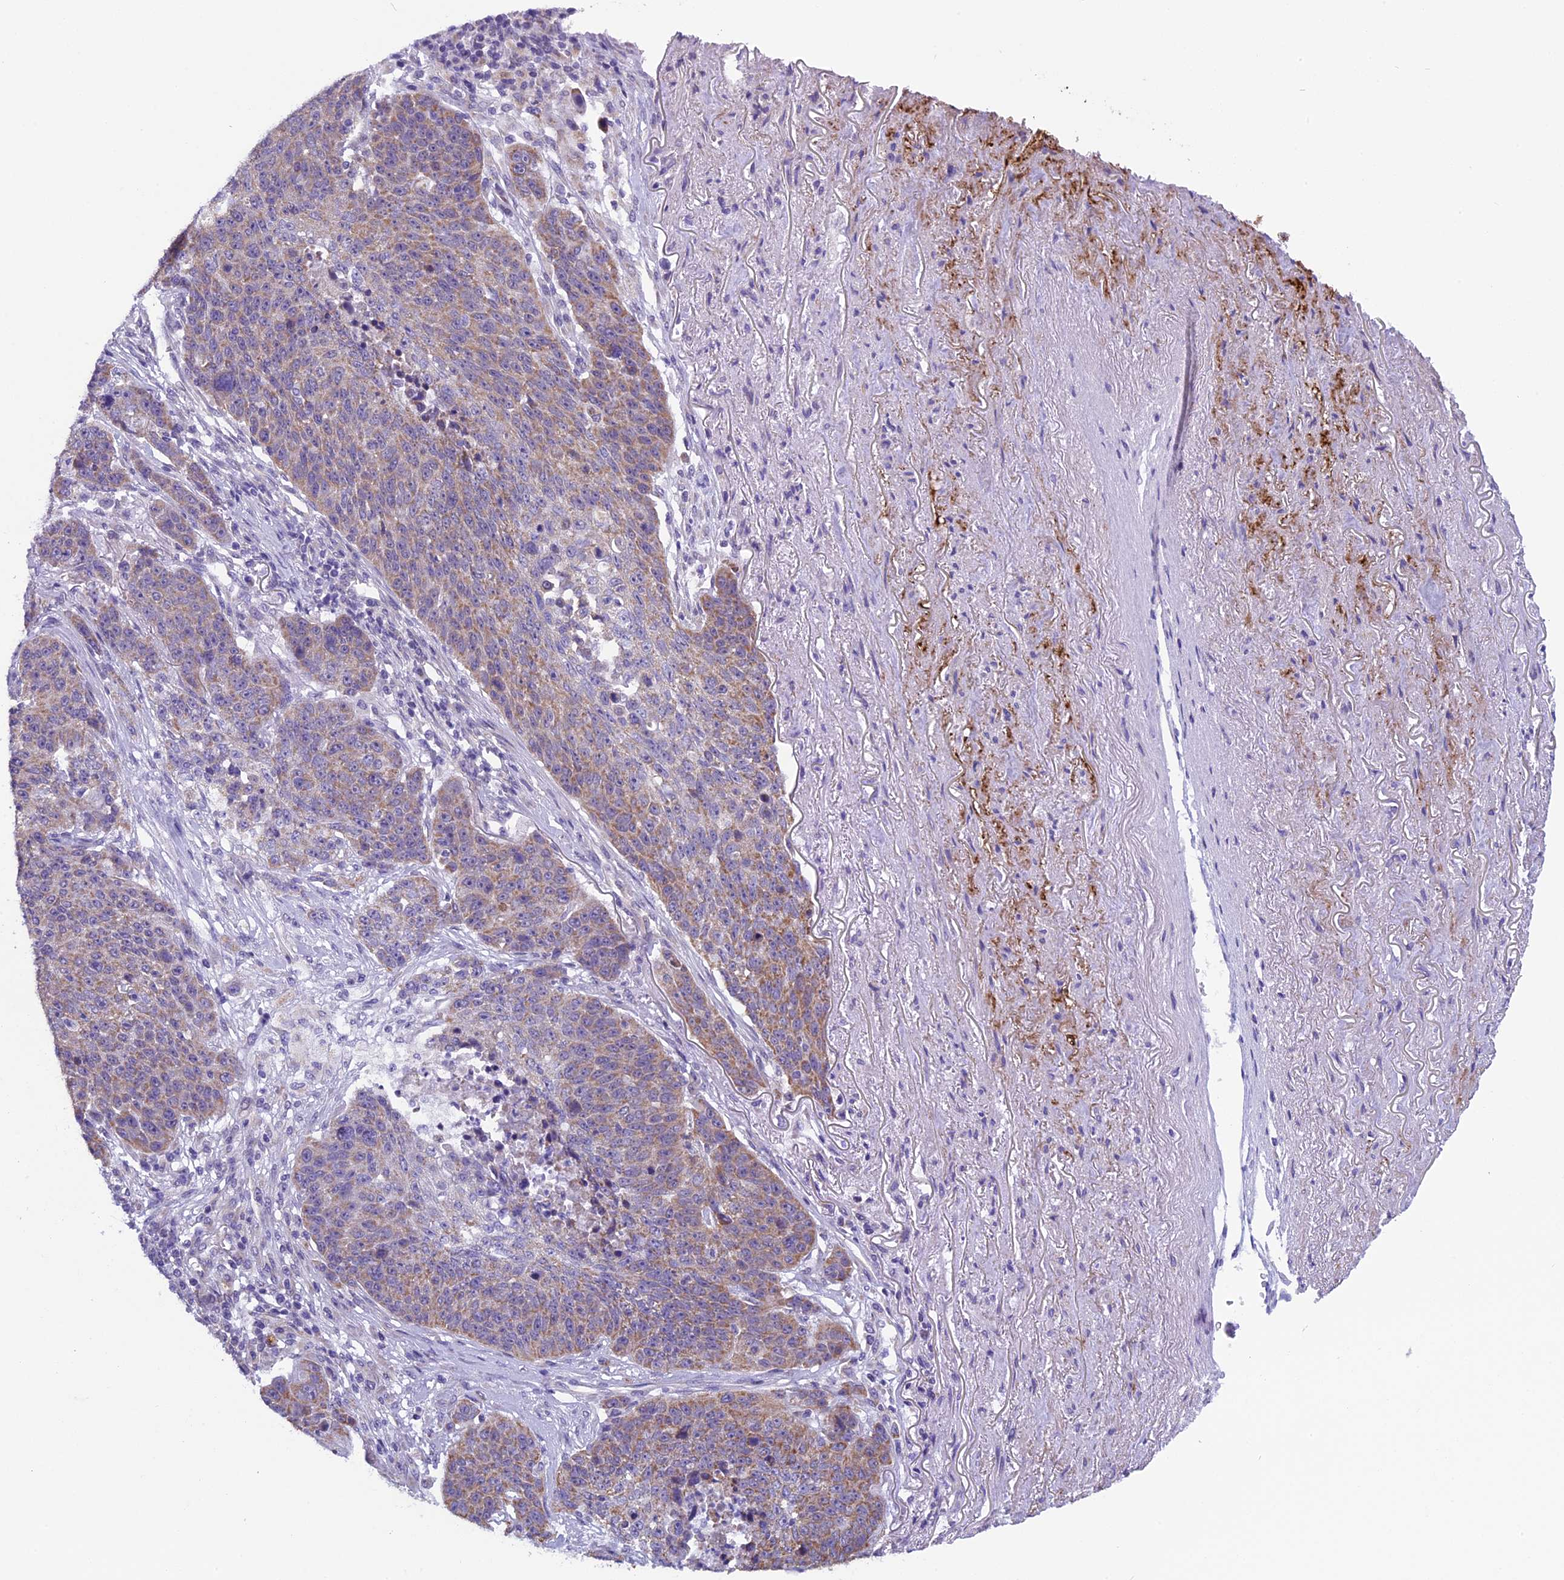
{"staining": {"intensity": "moderate", "quantity": ">75%", "location": "cytoplasmic/membranous"}, "tissue": "lung cancer", "cell_type": "Tumor cells", "image_type": "cancer", "snomed": [{"axis": "morphology", "description": "Normal tissue, NOS"}, {"axis": "morphology", "description": "Squamous cell carcinoma, NOS"}, {"axis": "topography", "description": "Lymph node"}, {"axis": "topography", "description": "Lung"}], "caption": "Moderate cytoplasmic/membranous positivity is identified in about >75% of tumor cells in lung squamous cell carcinoma.", "gene": "ZNF317", "patient": {"sex": "male", "age": 66}}